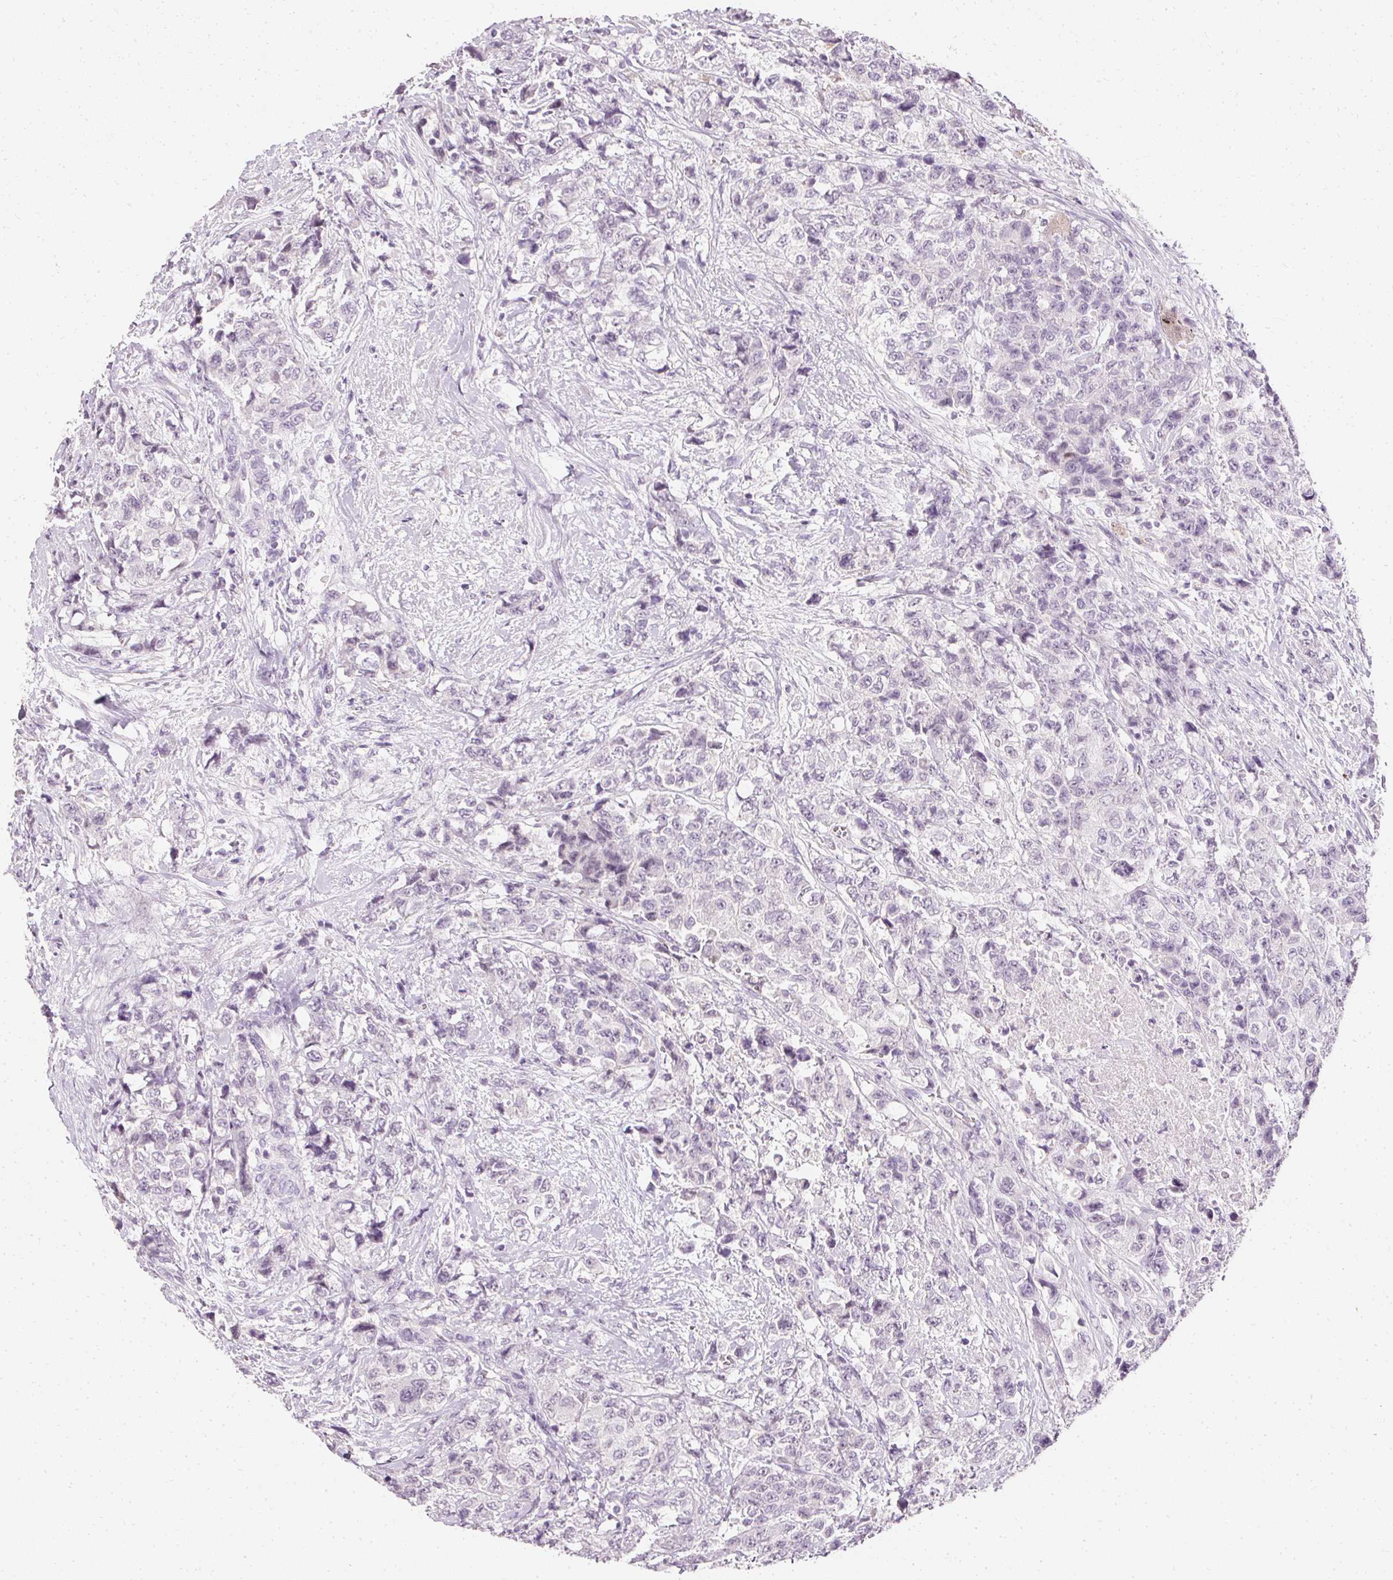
{"staining": {"intensity": "negative", "quantity": "none", "location": "none"}, "tissue": "urothelial cancer", "cell_type": "Tumor cells", "image_type": "cancer", "snomed": [{"axis": "morphology", "description": "Urothelial carcinoma, High grade"}, {"axis": "topography", "description": "Urinary bladder"}], "caption": "There is no significant positivity in tumor cells of high-grade urothelial carcinoma.", "gene": "ELAVL3", "patient": {"sex": "female", "age": 78}}